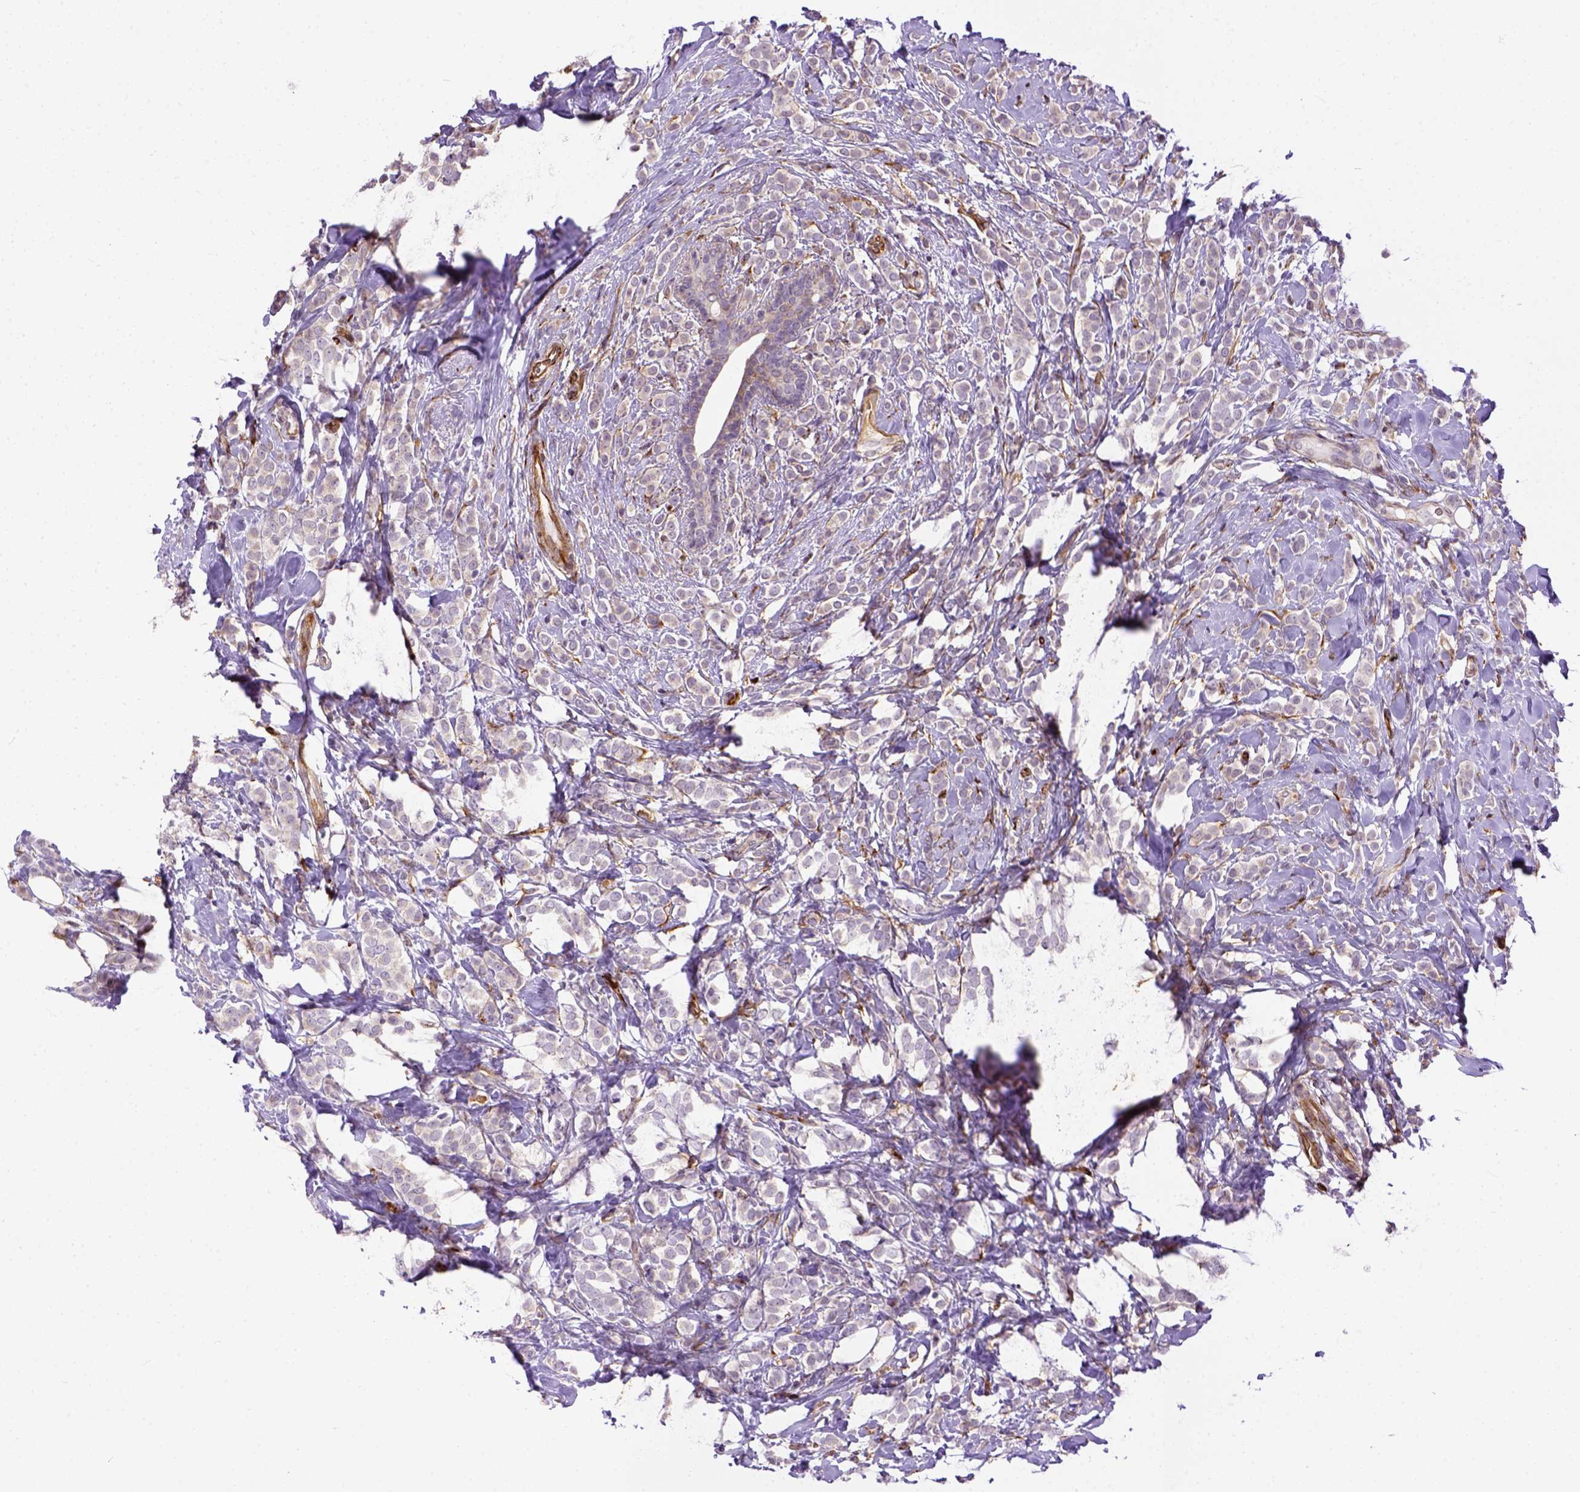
{"staining": {"intensity": "negative", "quantity": "none", "location": "none"}, "tissue": "breast cancer", "cell_type": "Tumor cells", "image_type": "cancer", "snomed": [{"axis": "morphology", "description": "Lobular carcinoma"}, {"axis": "topography", "description": "Breast"}], "caption": "Immunohistochemical staining of human breast cancer (lobular carcinoma) shows no significant positivity in tumor cells.", "gene": "KAZN", "patient": {"sex": "female", "age": 49}}